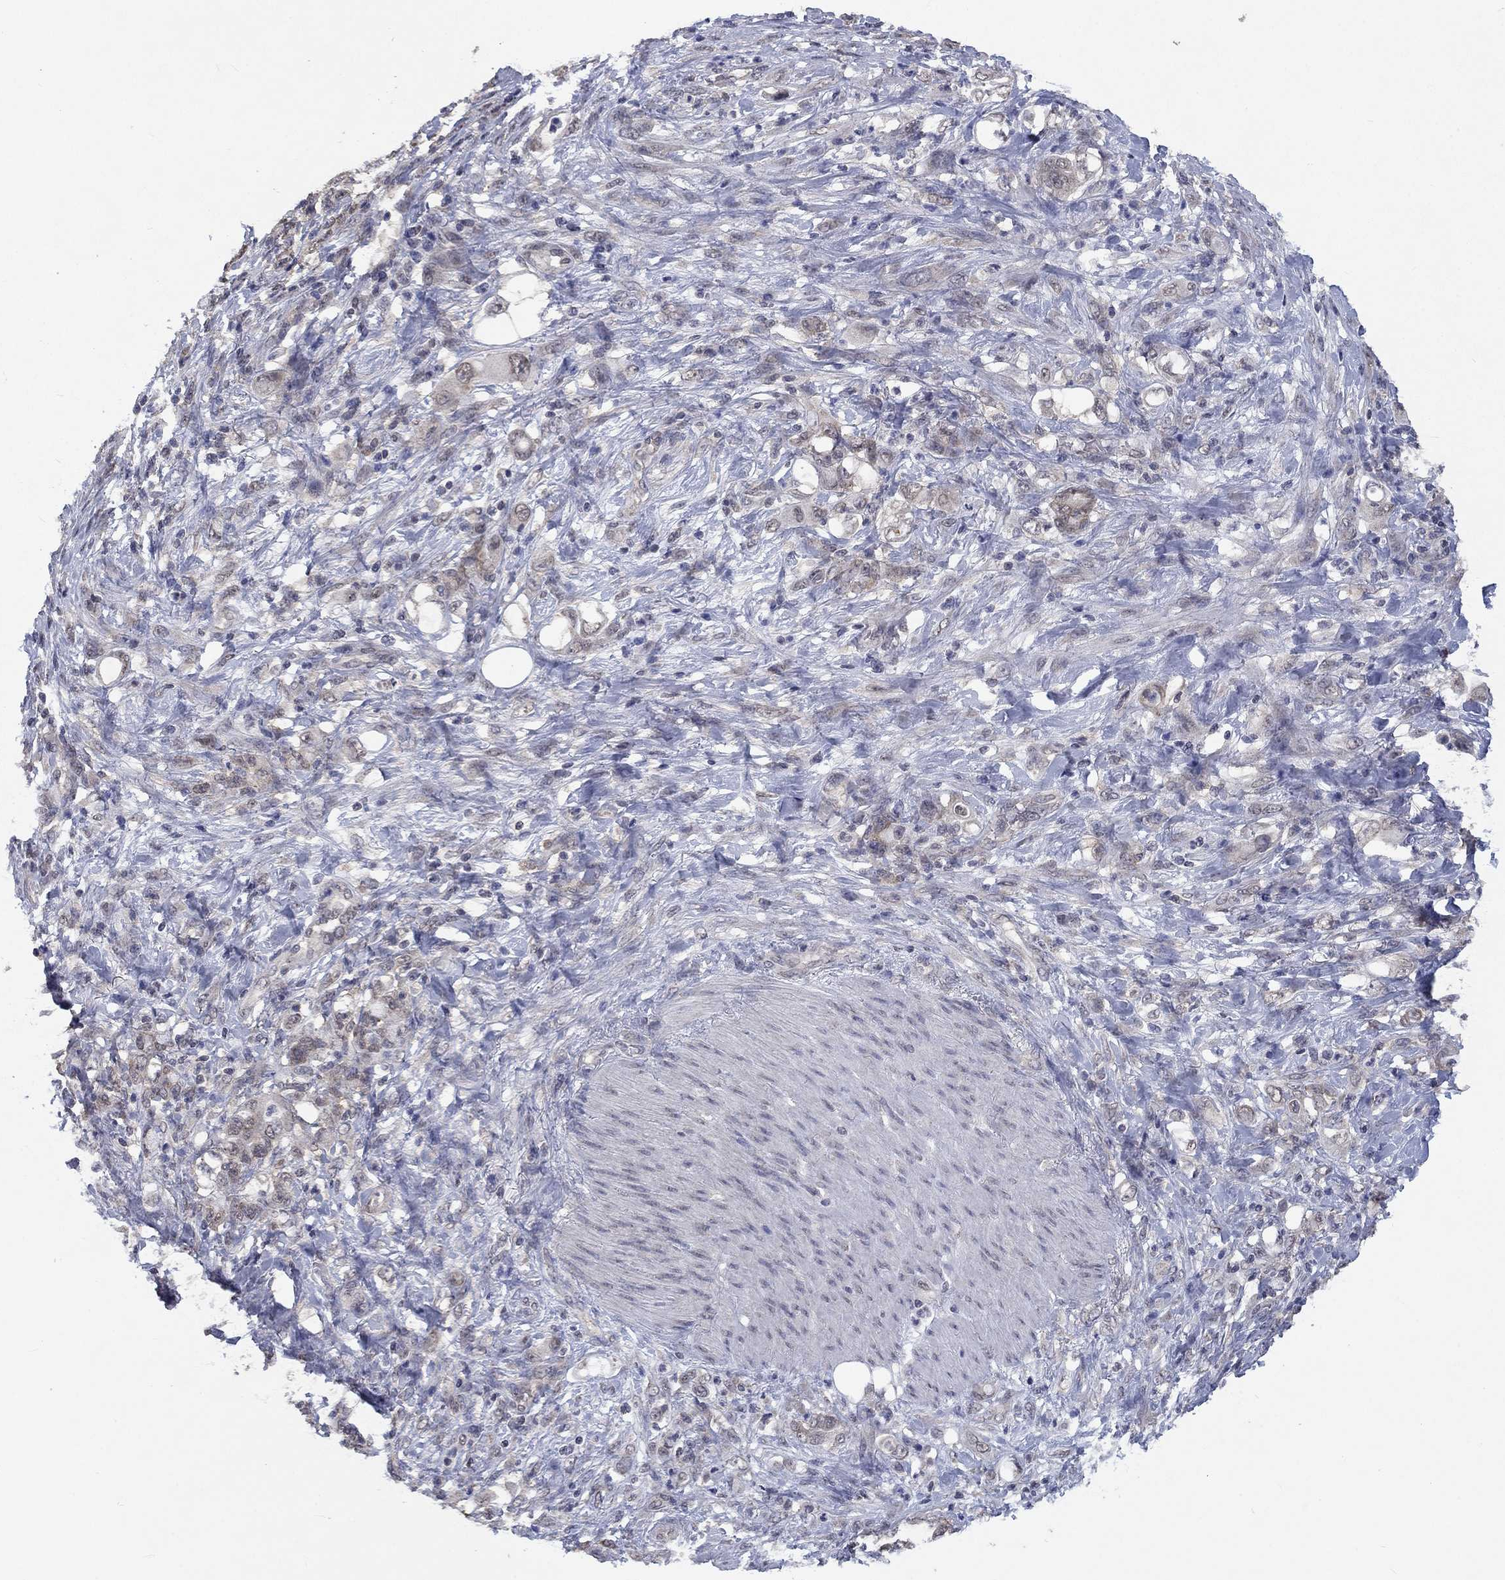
{"staining": {"intensity": "weak", "quantity": "<25%", "location": "cytoplasmic/membranous"}, "tissue": "stomach cancer", "cell_type": "Tumor cells", "image_type": "cancer", "snomed": [{"axis": "morphology", "description": "Adenocarcinoma, NOS"}, {"axis": "topography", "description": "Stomach"}], "caption": "Human stomach adenocarcinoma stained for a protein using immunohistochemistry demonstrates no staining in tumor cells.", "gene": "SPATA33", "patient": {"sex": "female", "age": 79}}